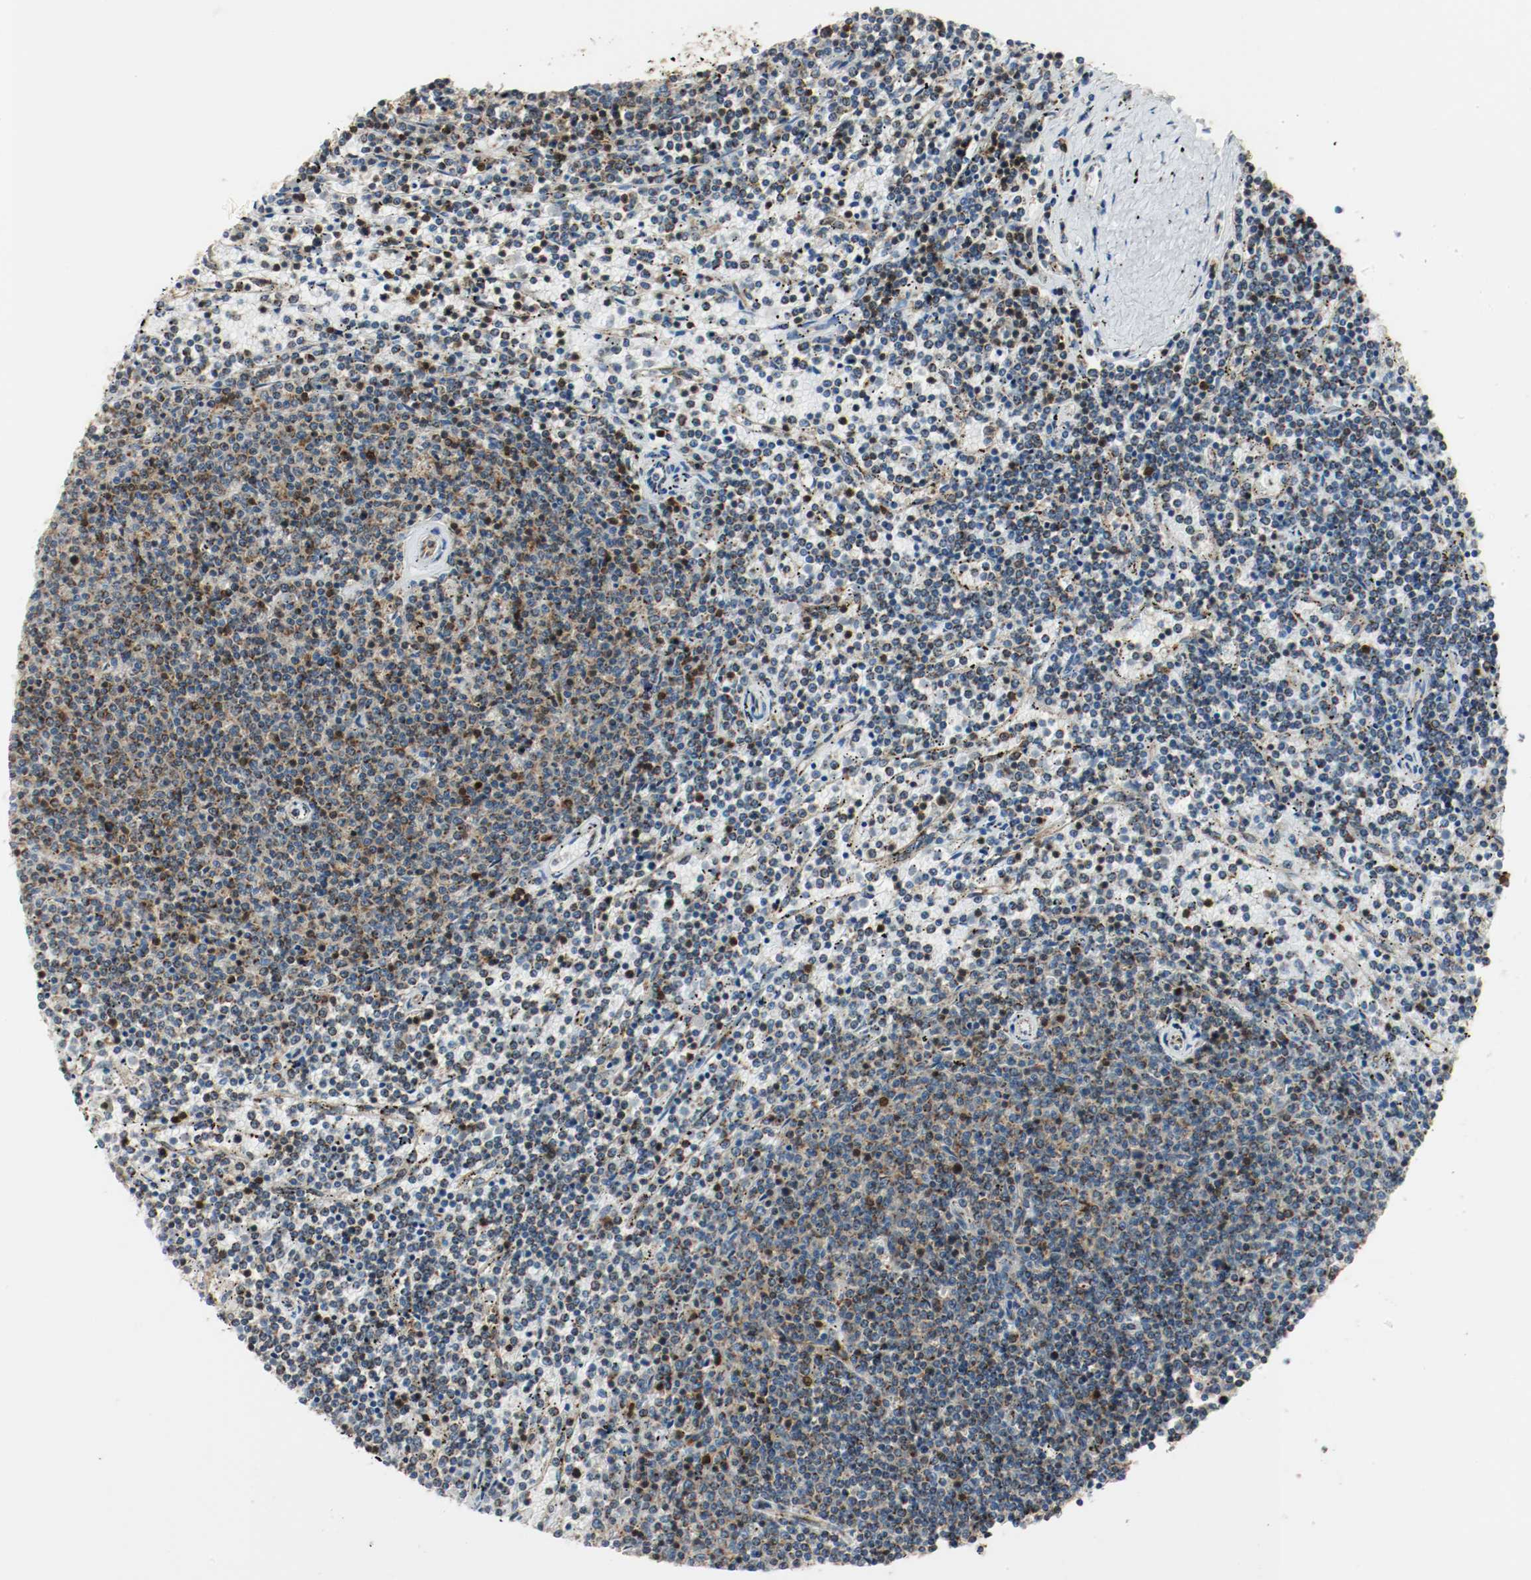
{"staining": {"intensity": "strong", "quantity": "<25%", "location": "cytoplasmic/membranous"}, "tissue": "lymphoma", "cell_type": "Tumor cells", "image_type": "cancer", "snomed": [{"axis": "morphology", "description": "Malignant lymphoma, non-Hodgkin's type, Low grade"}, {"axis": "topography", "description": "Spleen"}], "caption": "Immunohistochemical staining of lymphoma exhibits medium levels of strong cytoplasmic/membranous expression in approximately <25% of tumor cells.", "gene": "PLCG1", "patient": {"sex": "female", "age": 50}}